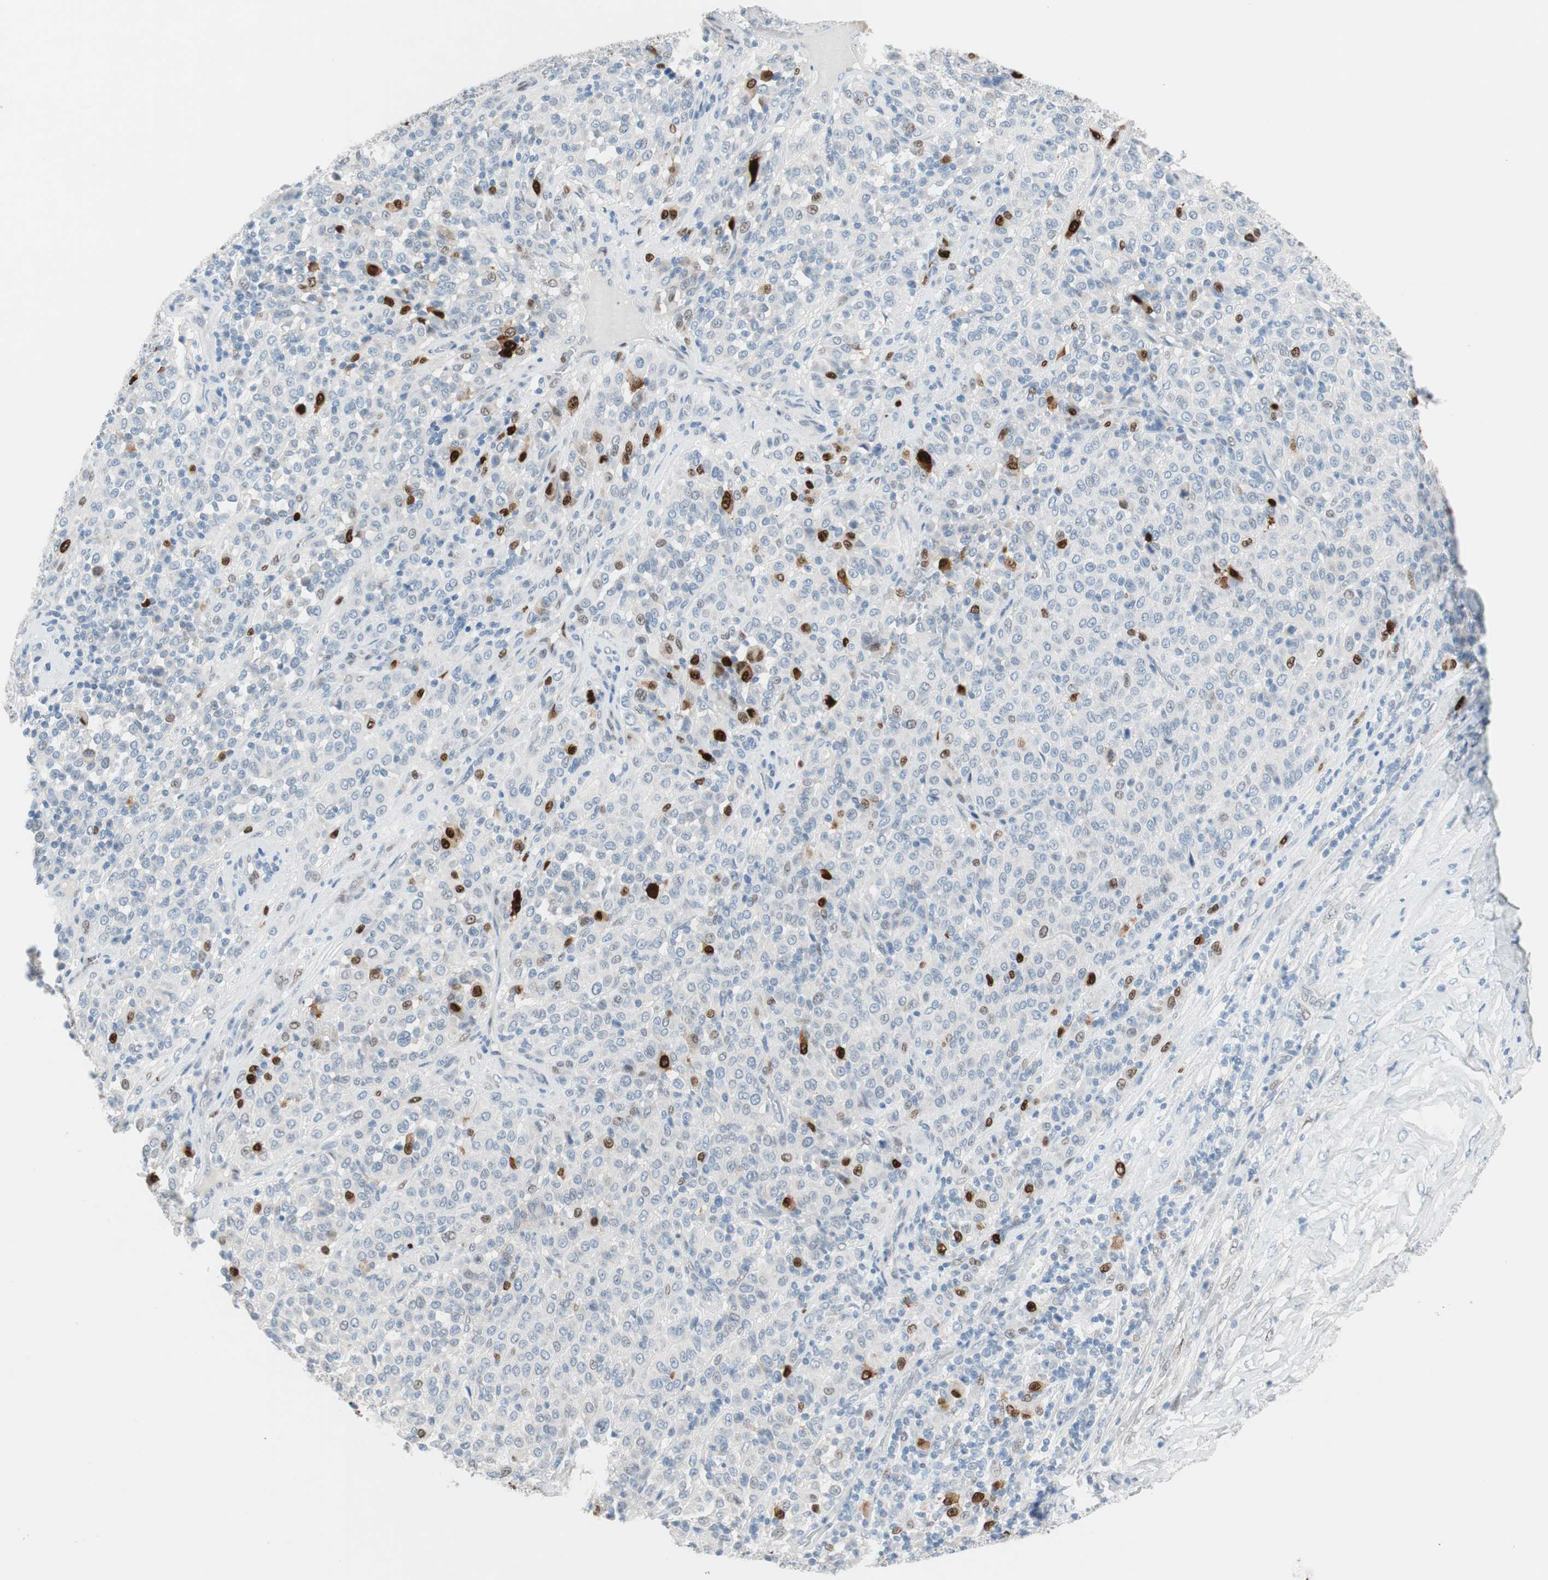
{"staining": {"intensity": "strong", "quantity": "<25%", "location": "nuclear"}, "tissue": "melanoma", "cell_type": "Tumor cells", "image_type": "cancer", "snomed": [{"axis": "morphology", "description": "Malignant melanoma, Metastatic site"}, {"axis": "topography", "description": "Pancreas"}], "caption": "Immunohistochemistry (DAB) staining of melanoma exhibits strong nuclear protein staining in approximately <25% of tumor cells.", "gene": "FOSL1", "patient": {"sex": "female", "age": 30}}